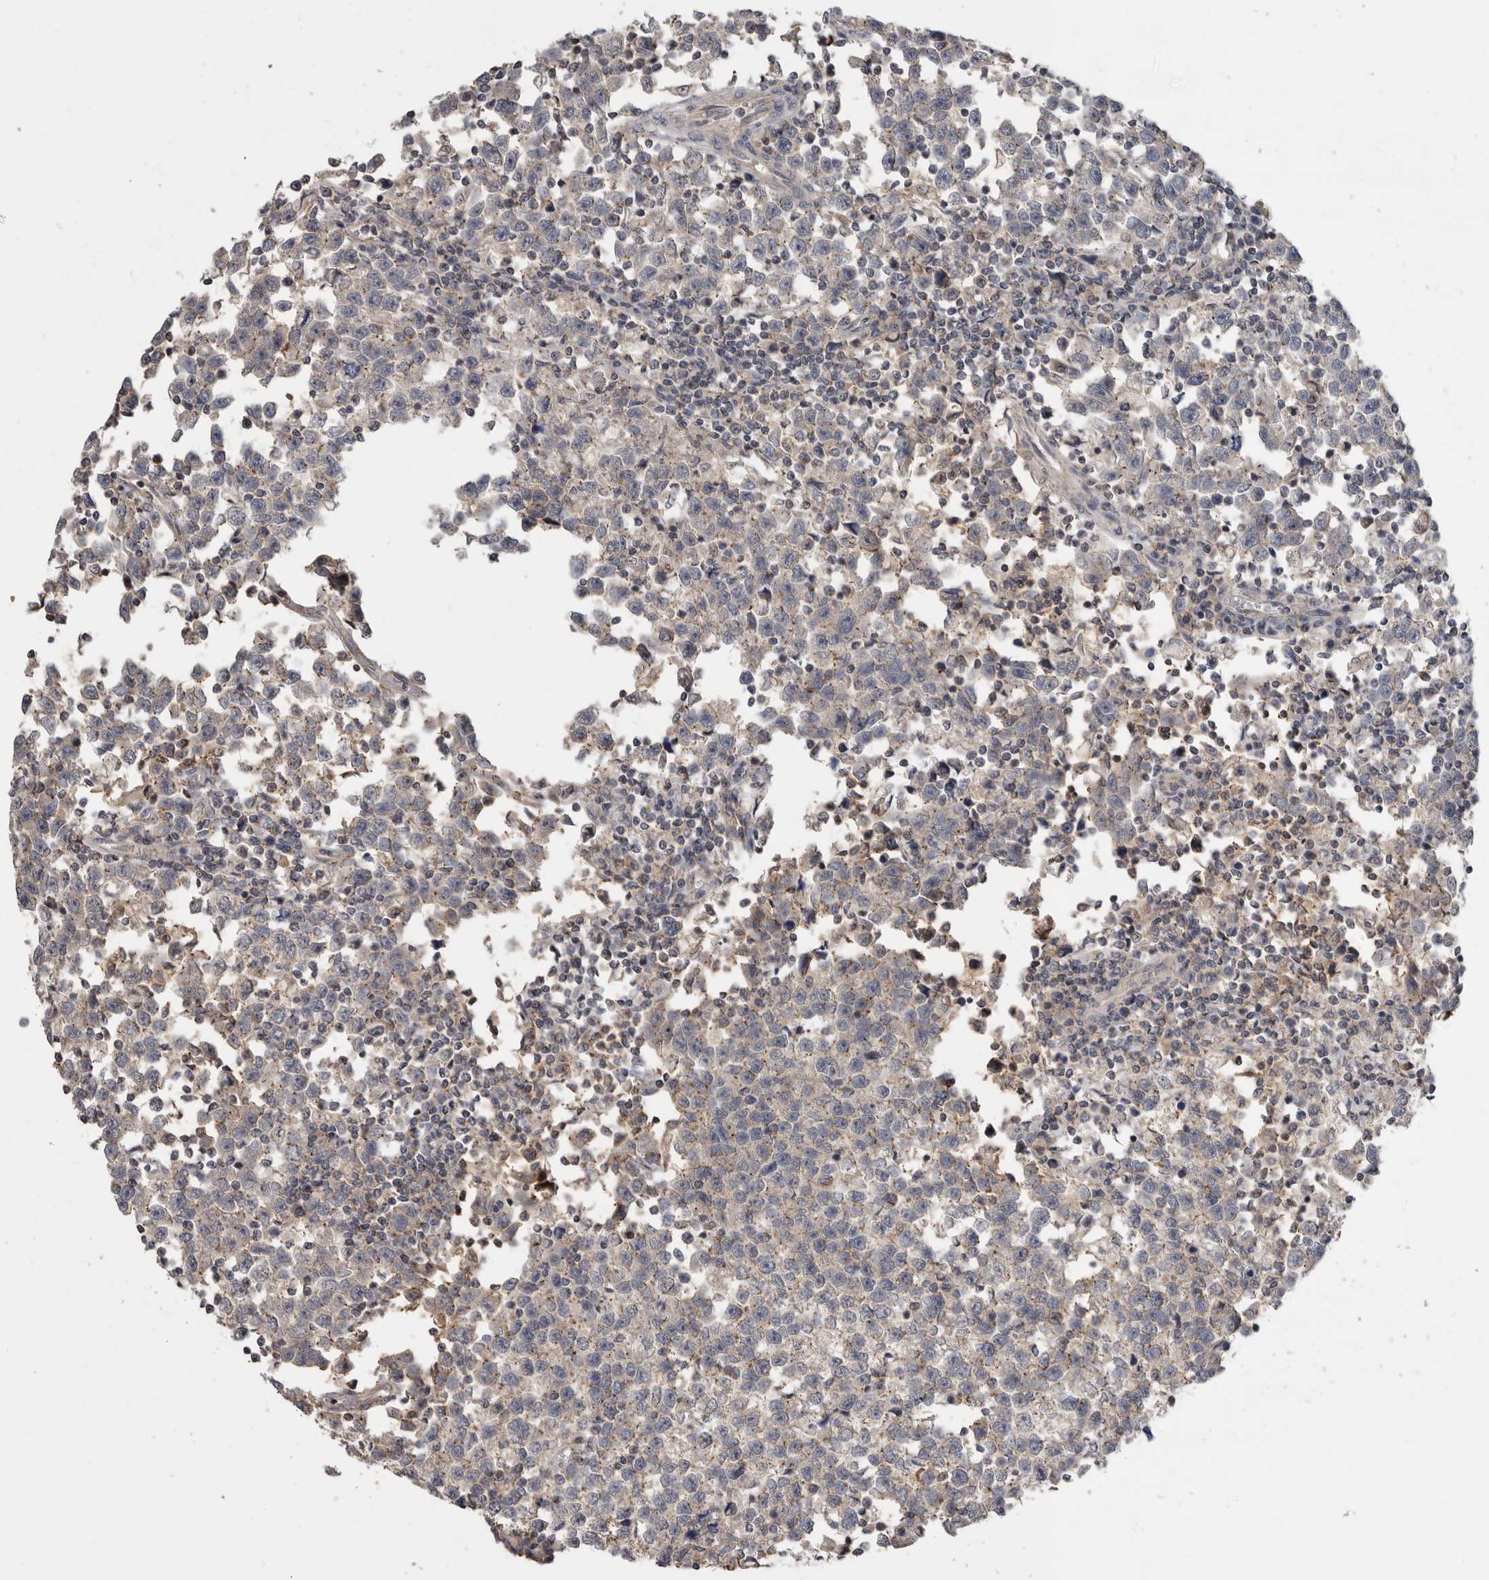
{"staining": {"intensity": "moderate", "quantity": "25%-75%", "location": "cytoplasmic/membranous"}, "tissue": "testis cancer", "cell_type": "Tumor cells", "image_type": "cancer", "snomed": [{"axis": "morphology", "description": "Seminoma, NOS"}, {"axis": "topography", "description": "Testis"}], "caption": "Human testis cancer (seminoma) stained with a brown dye exhibits moderate cytoplasmic/membranous positive positivity in about 25%-75% of tumor cells.", "gene": "KLK5", "patient": {"sex": "male", "age": 43}}